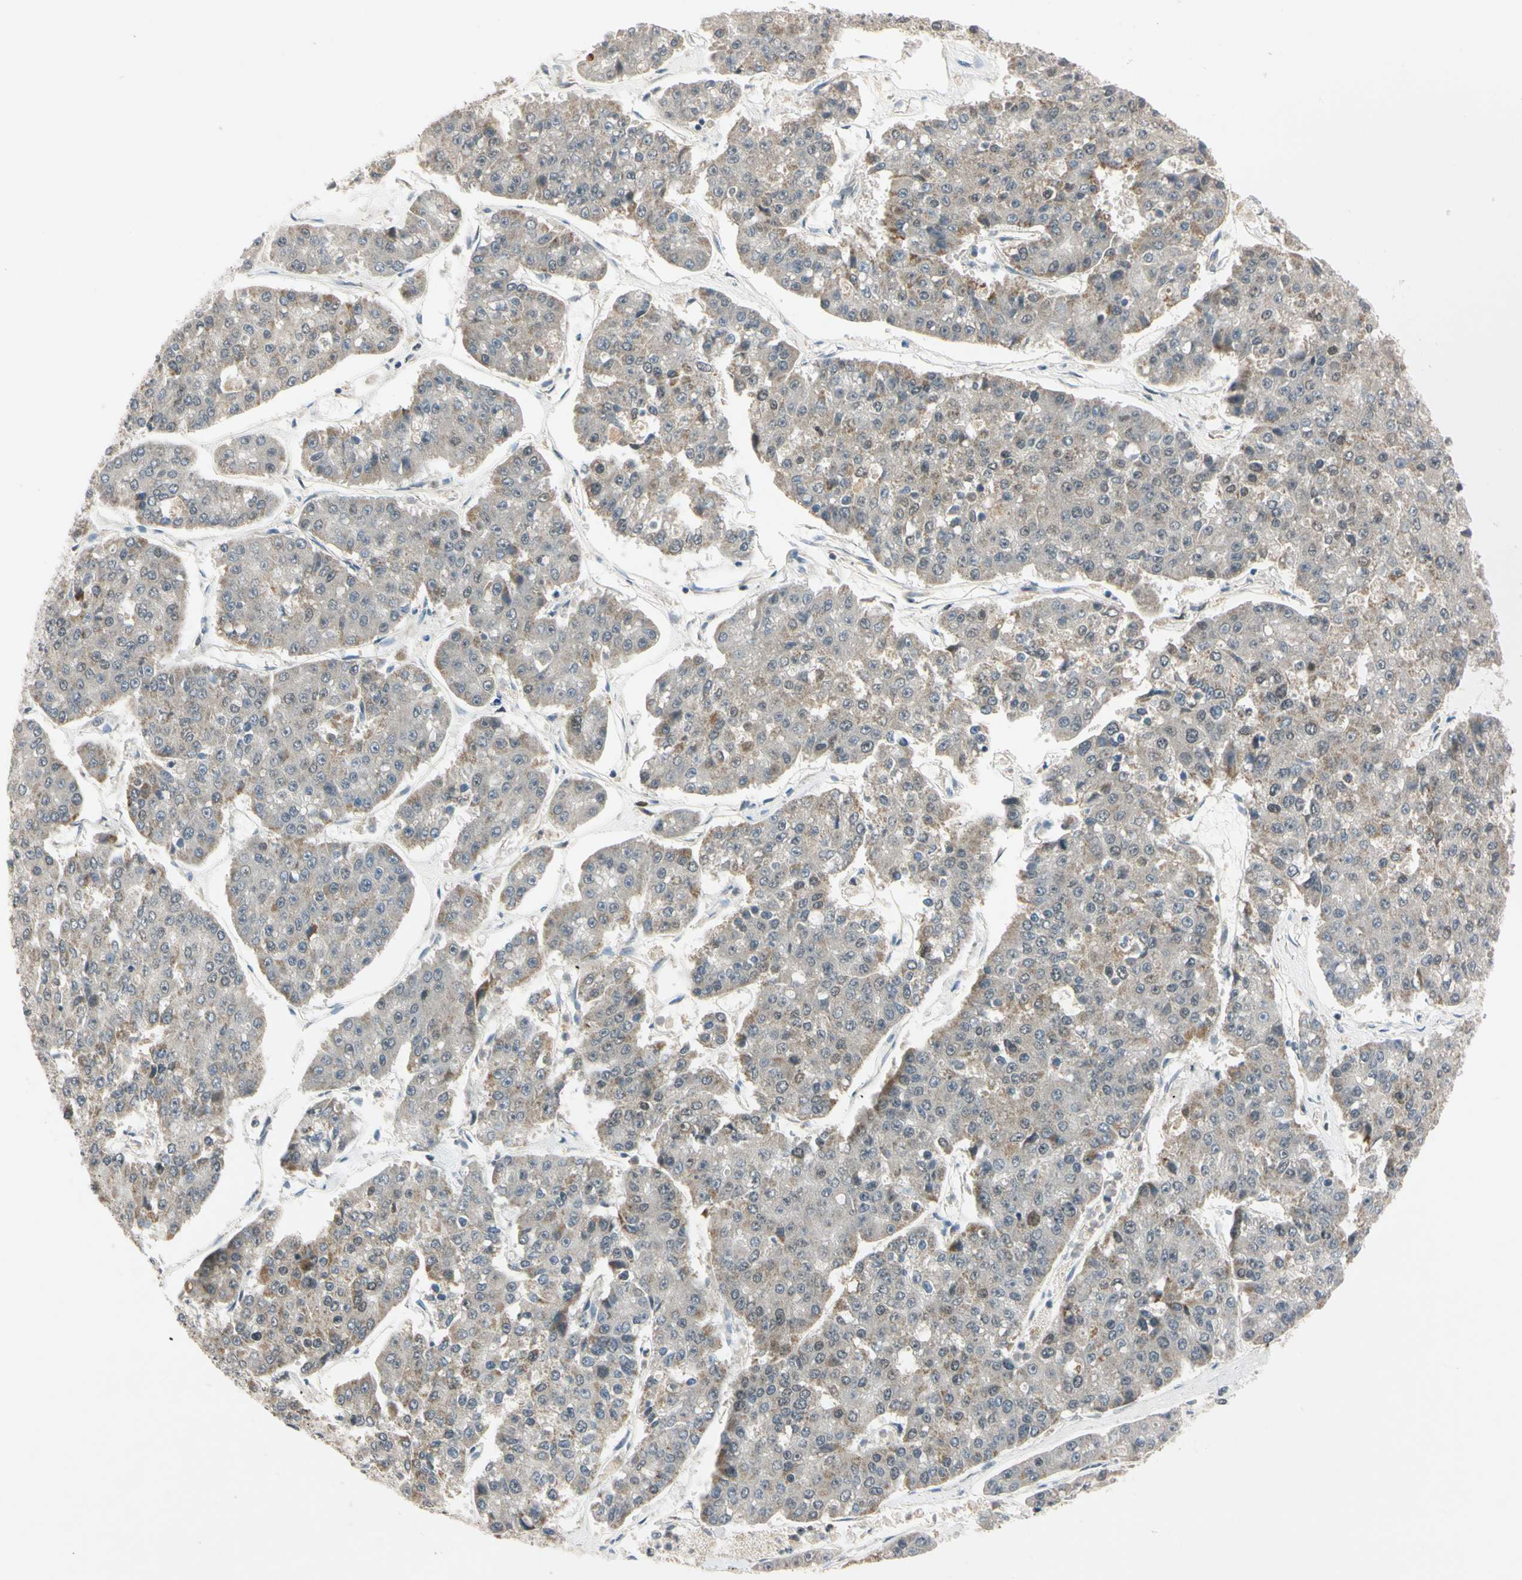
{"staining": {"intensity": "moderate", "quantity": "<25%", "location": "cytoplasmic/membranous"}, "tissue": "pancreatic cancer", "cell_type": "Tumor cells", "image_type": "cancer", "snomed": [{"axis": "morphology", "description": "Adenocarcinoma, NOS"}, {"axis": "topography", "description": "Pancreas"}], "caption": "Pancreatic cancer was stained to show a protein in brown. There is low levels of moderate cytoplasmic/membranous positivity in approximately <25% of tumor cells.", "gene": "RIOX2", "patient": {"sex": "male", "age": 50}}